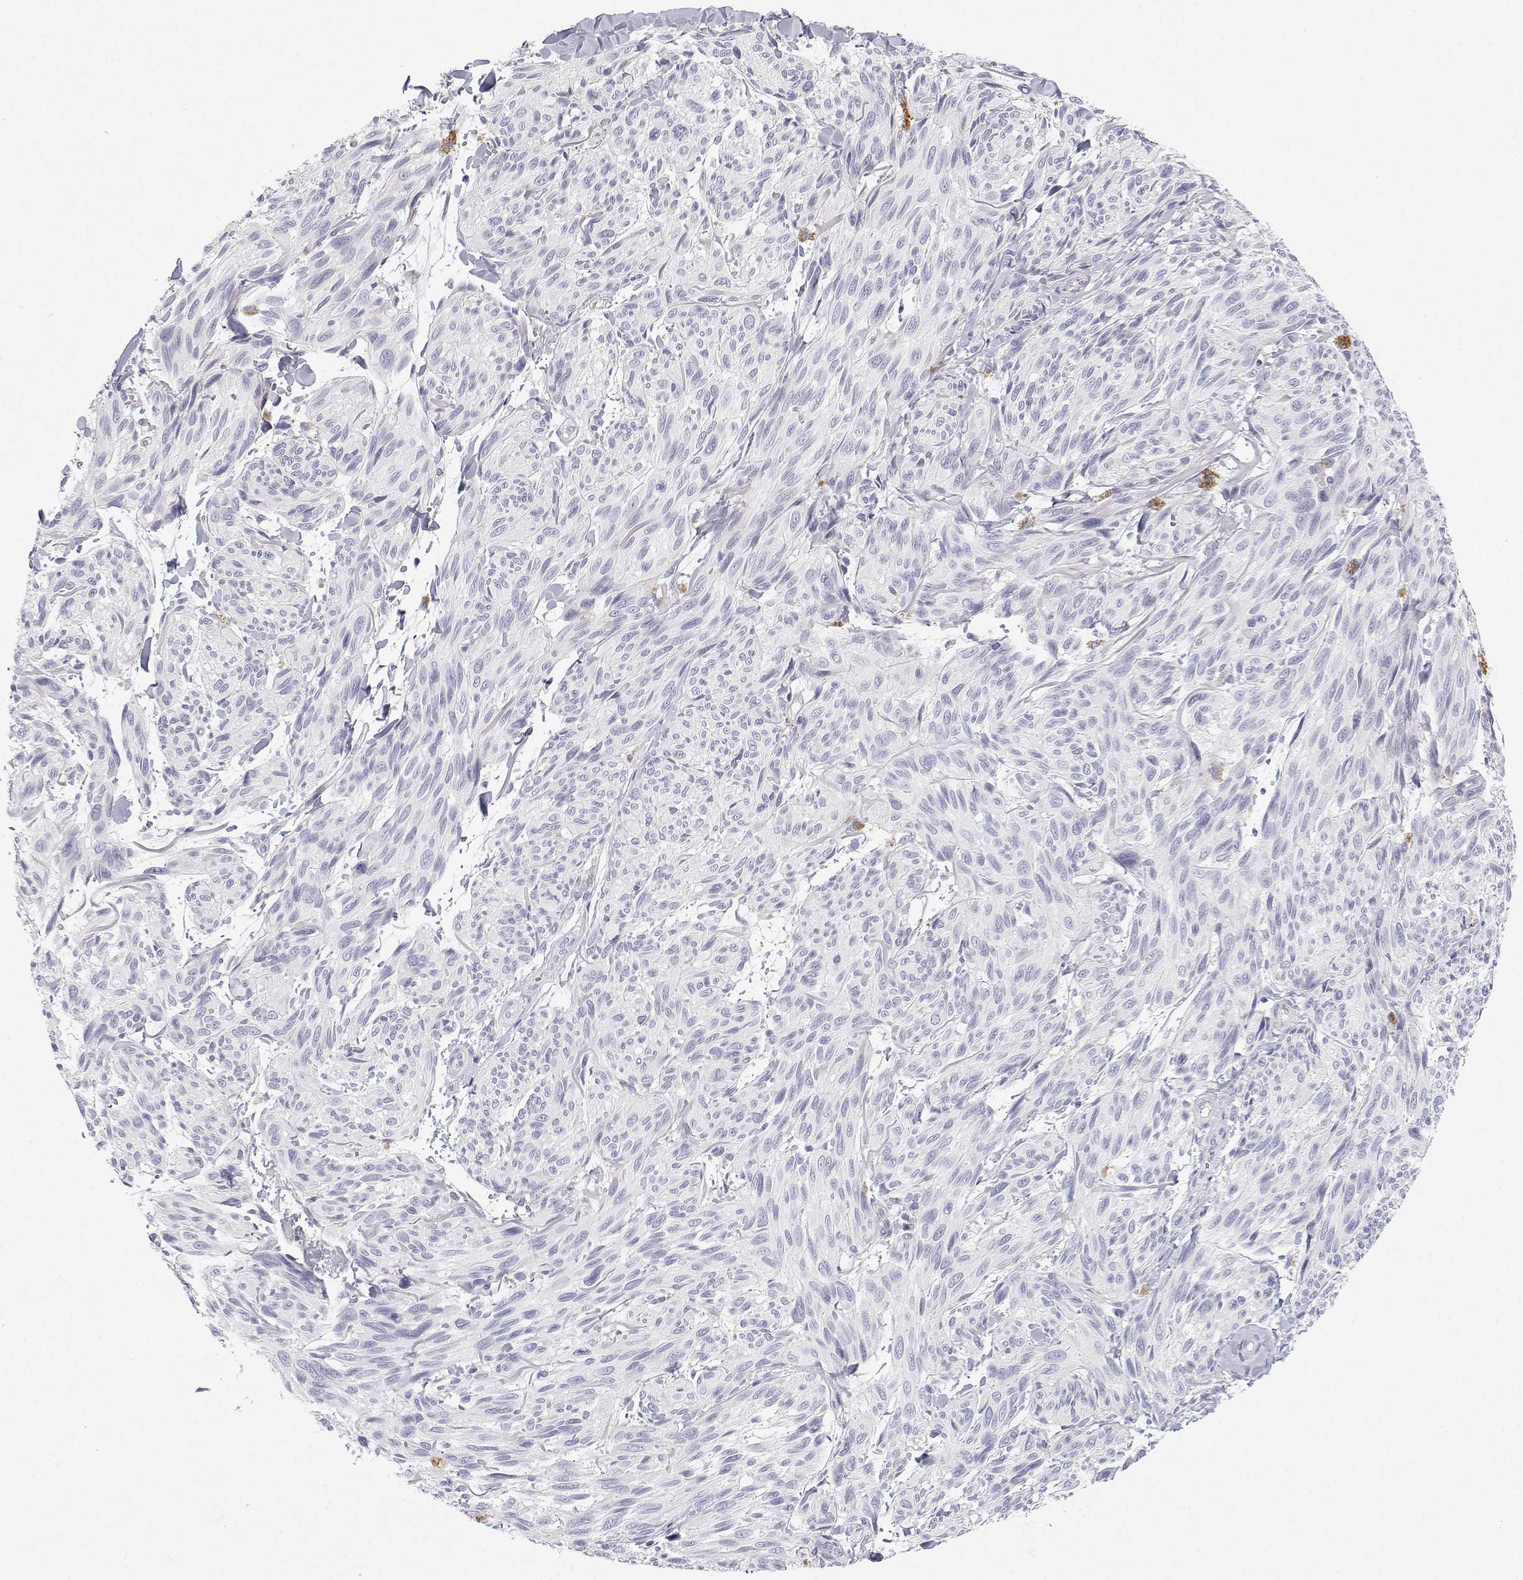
{"staining": {"intensity": "negative", "quantity": "none", "location": "none"}, "tissue": "melanoma", "cell_type": "Tumor cells", "image_type": "cancer", "snomed": [{"axis": "morphology", "description": "Malignant melanoma, NOS"}, {"axis": "topography", "description": "Skin"}], "caption": "There is no significant positivity in tumor cells of melanoma.", "gene": "ANKRD65", "patient": {"sex": "male", "age": 79}}